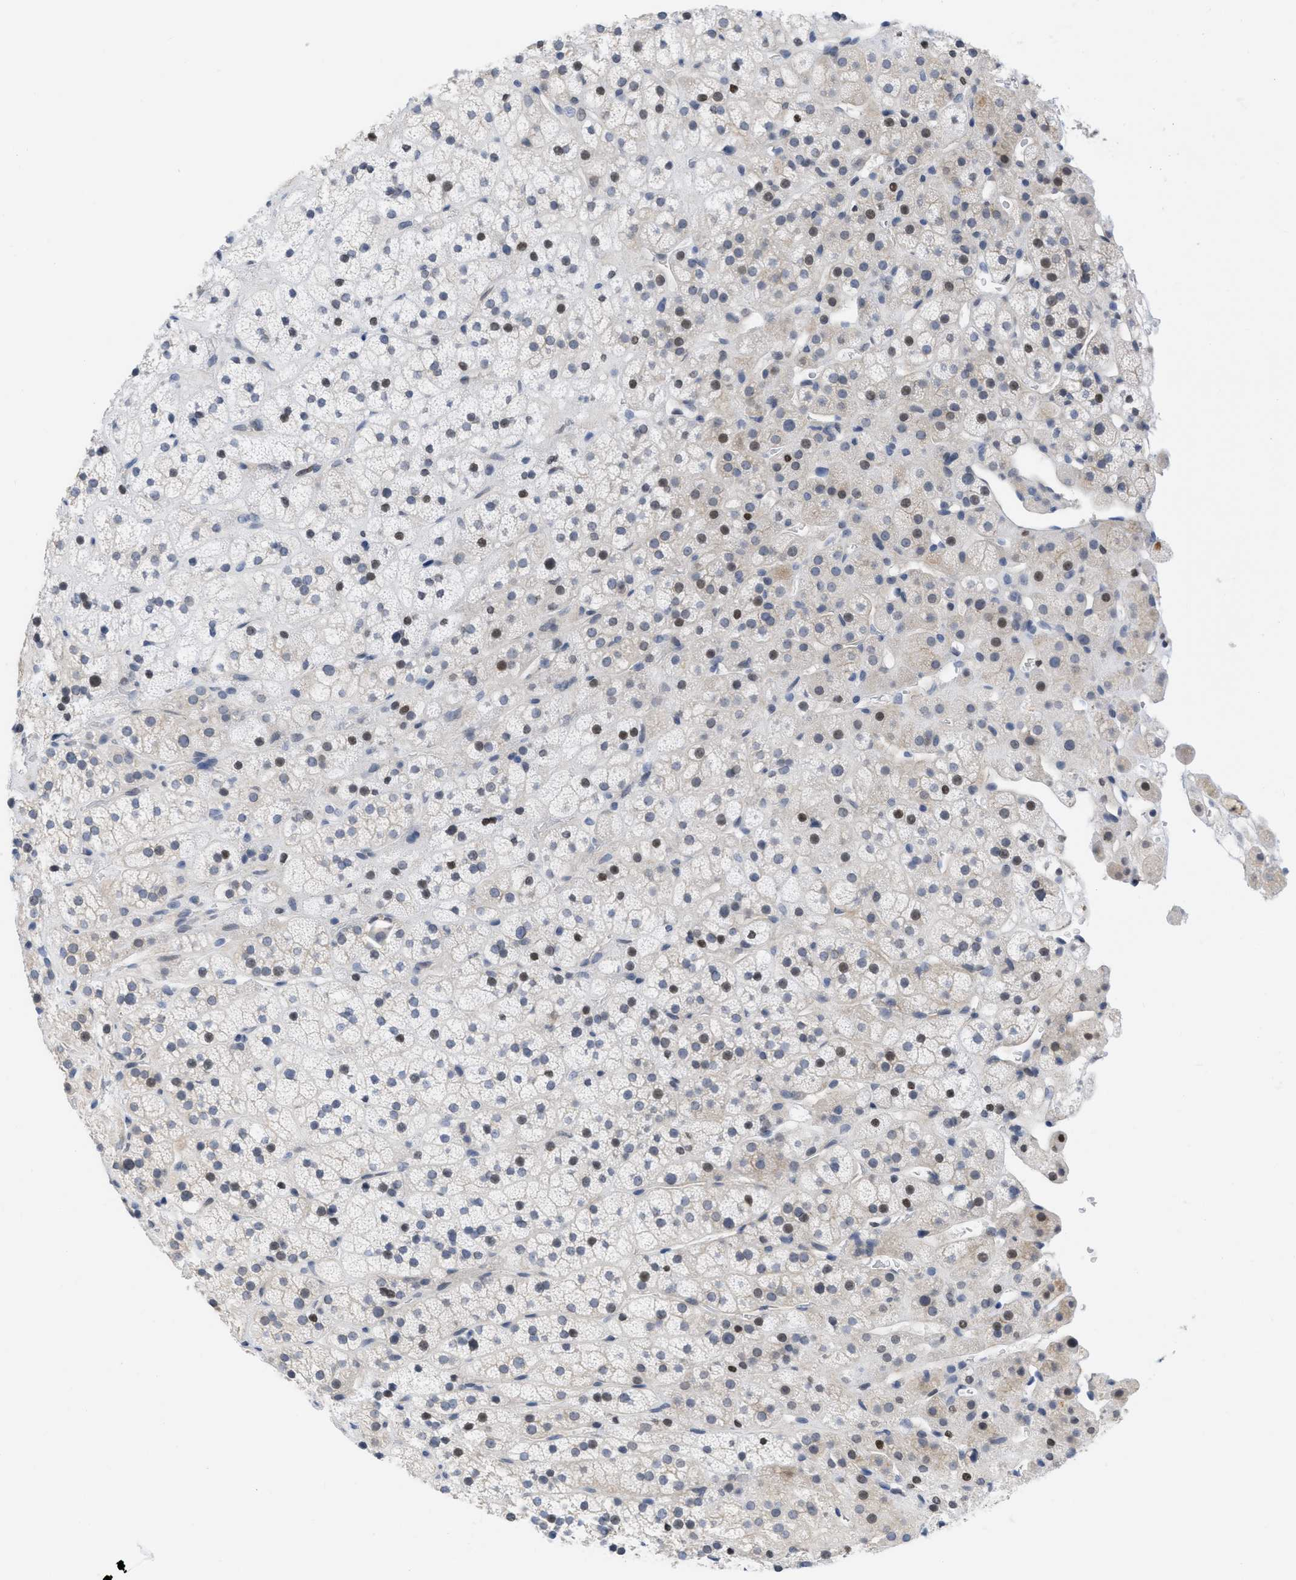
{"staining": {"intensity": "moderate", "quantity": "25%-75%", "location": "nuclear"}, "tissue": "adrenal gland", "cell_type": "Glandular cells", "image_type": "normal", "snomed": [{"axis": "morphology", "description": "Normal tissue, NOS"}, {"axis": "topography", "description": "Adrenal gland"}], "caption": "Protein expression by IHC exhibits moderate nuclear expression in about 25%-75% of glandular cells in benign adrenal gland.", "gene": "ACKR1", "patient": {"sex": "male", "age": 56}}